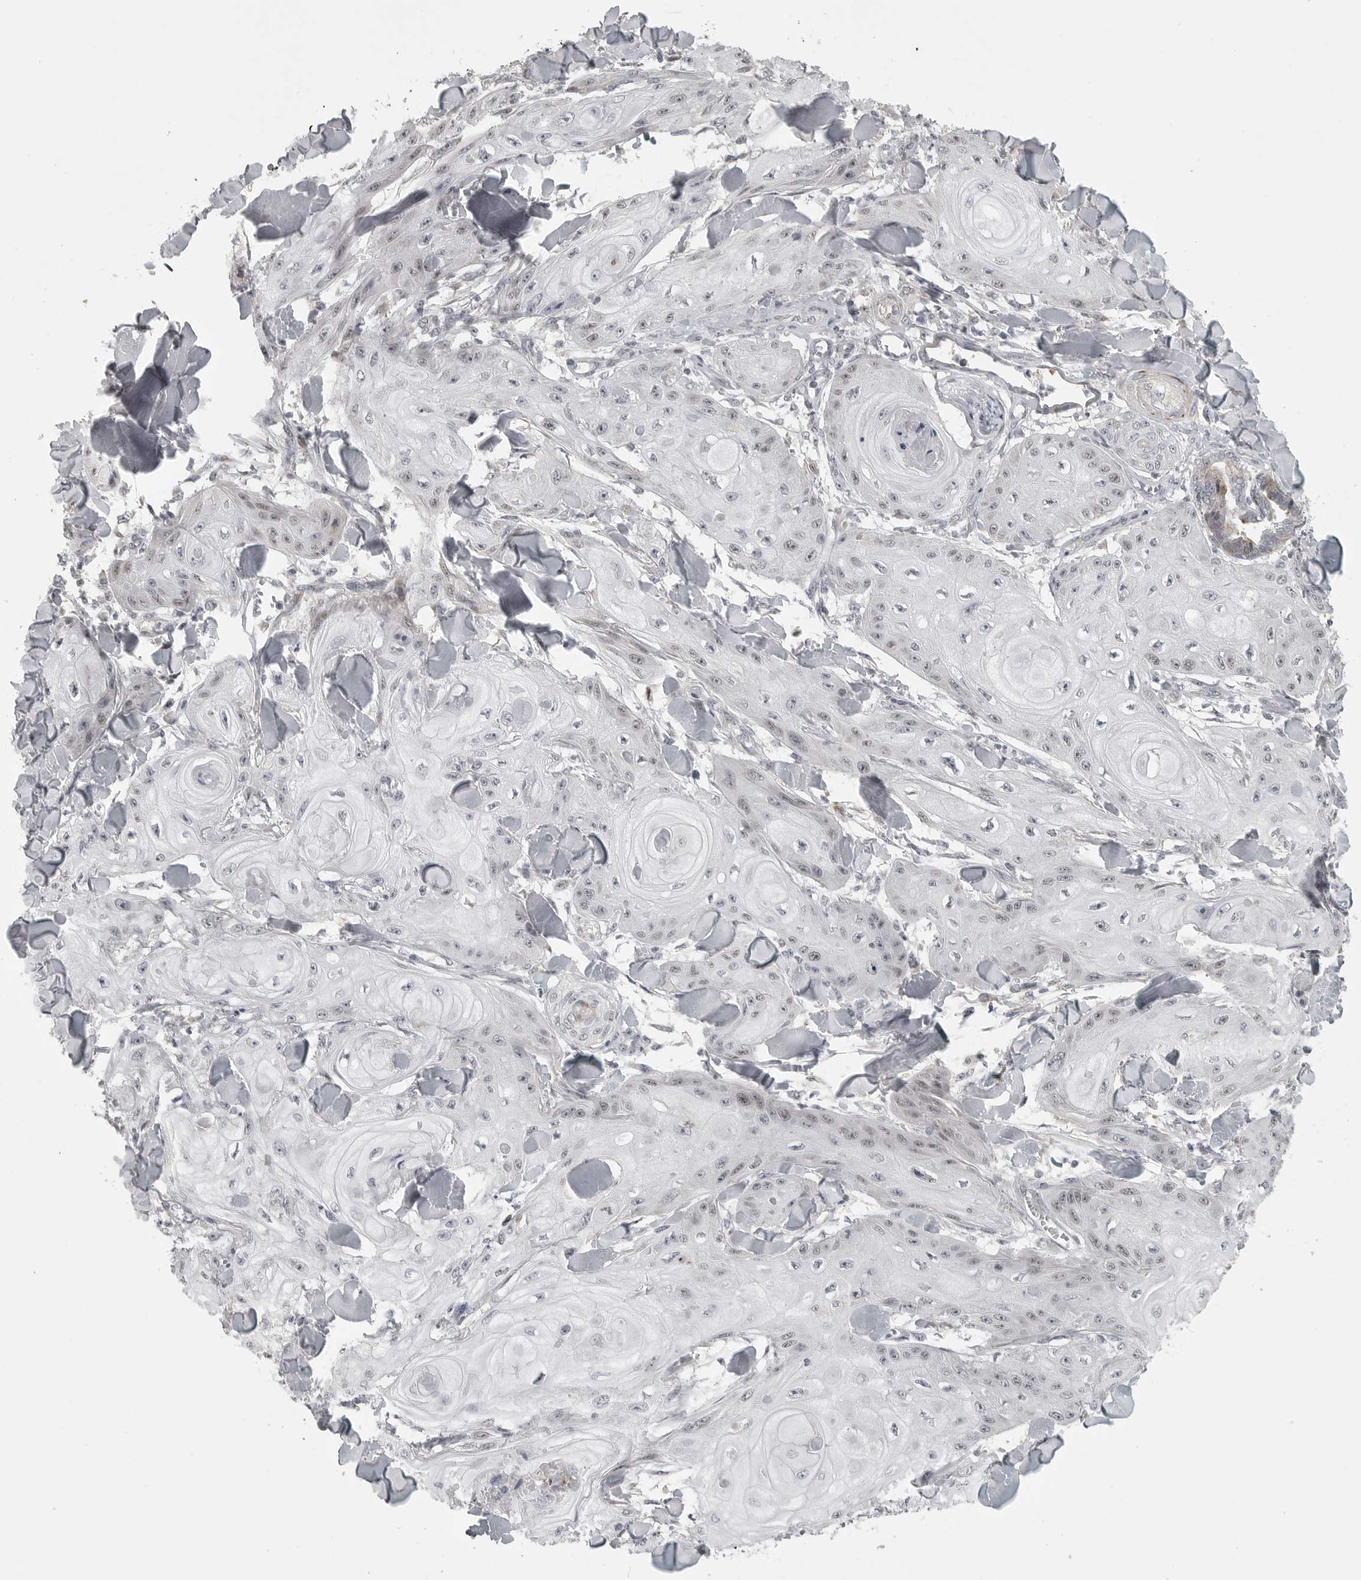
{"staining": {"intensity": "negative", "quantity": "none", "location": "none"}, "tissue": "skin cancer", "cell_type": "Tumor cells", "image_type": "cancer", "snomed": [{"axis": "morphology", "description": "Squamous cell carcinoma, NOS"}, {"axis": "topography", "description": "Skin"}], "caption": "IHC photomicrograph of human skin cancer stained for a protein (brown), which reveals no staining in tumor cells.", "gene": "POLE2", "patient": {"sex": "male", "age": 74}}